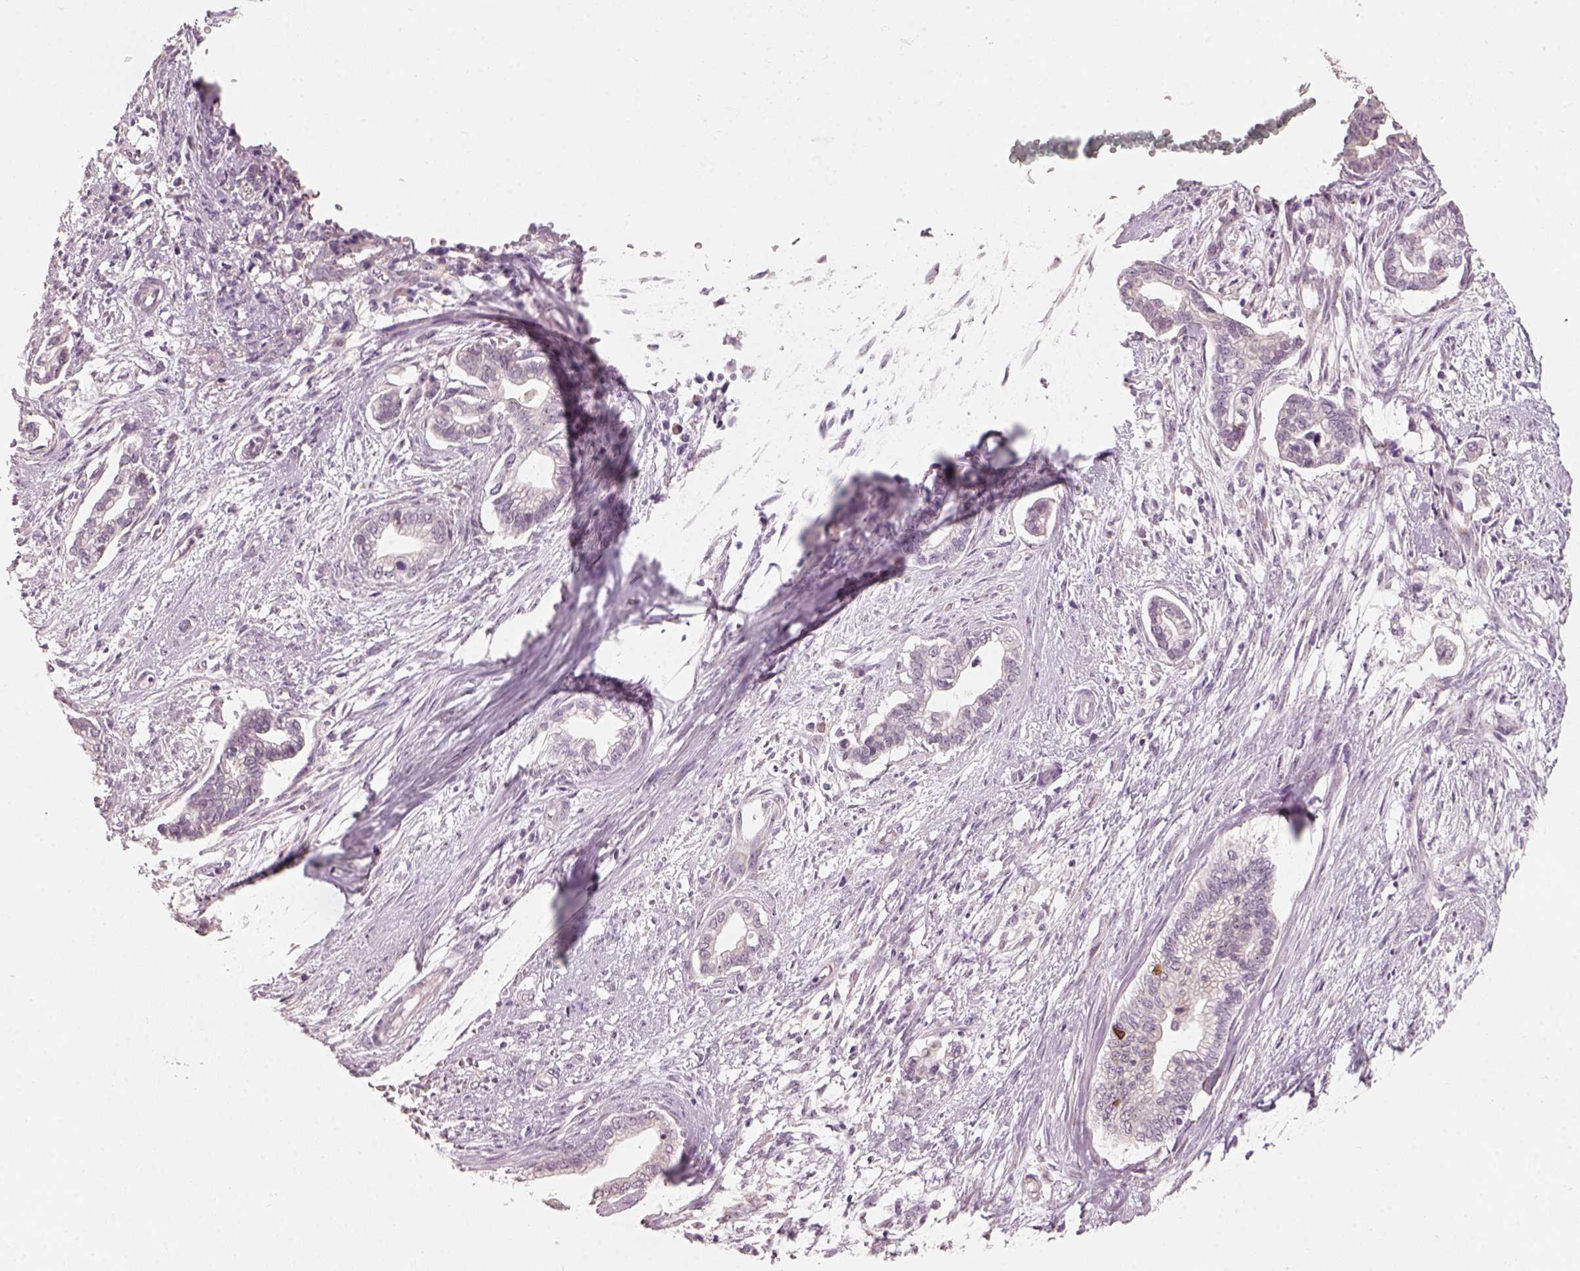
{"staining": {"intensity": "negative", "quantity": "none", "location": "none"}, "tissue": "cervical cancer", "cell_type": "Tumor cells", "image_type": "cancer", "snomed": [{"axis": "morphology", "description": "Adenocarcinoma, NOS"}, {"axis": "topography", "description": "Cervix"}], "caption": "Human adenocarcinoma (cervical) stained for a protein using IHC displays no positivity in tumor cells.", "gene": "CDS1", "patient": {"sex": "female", "age": 62}}